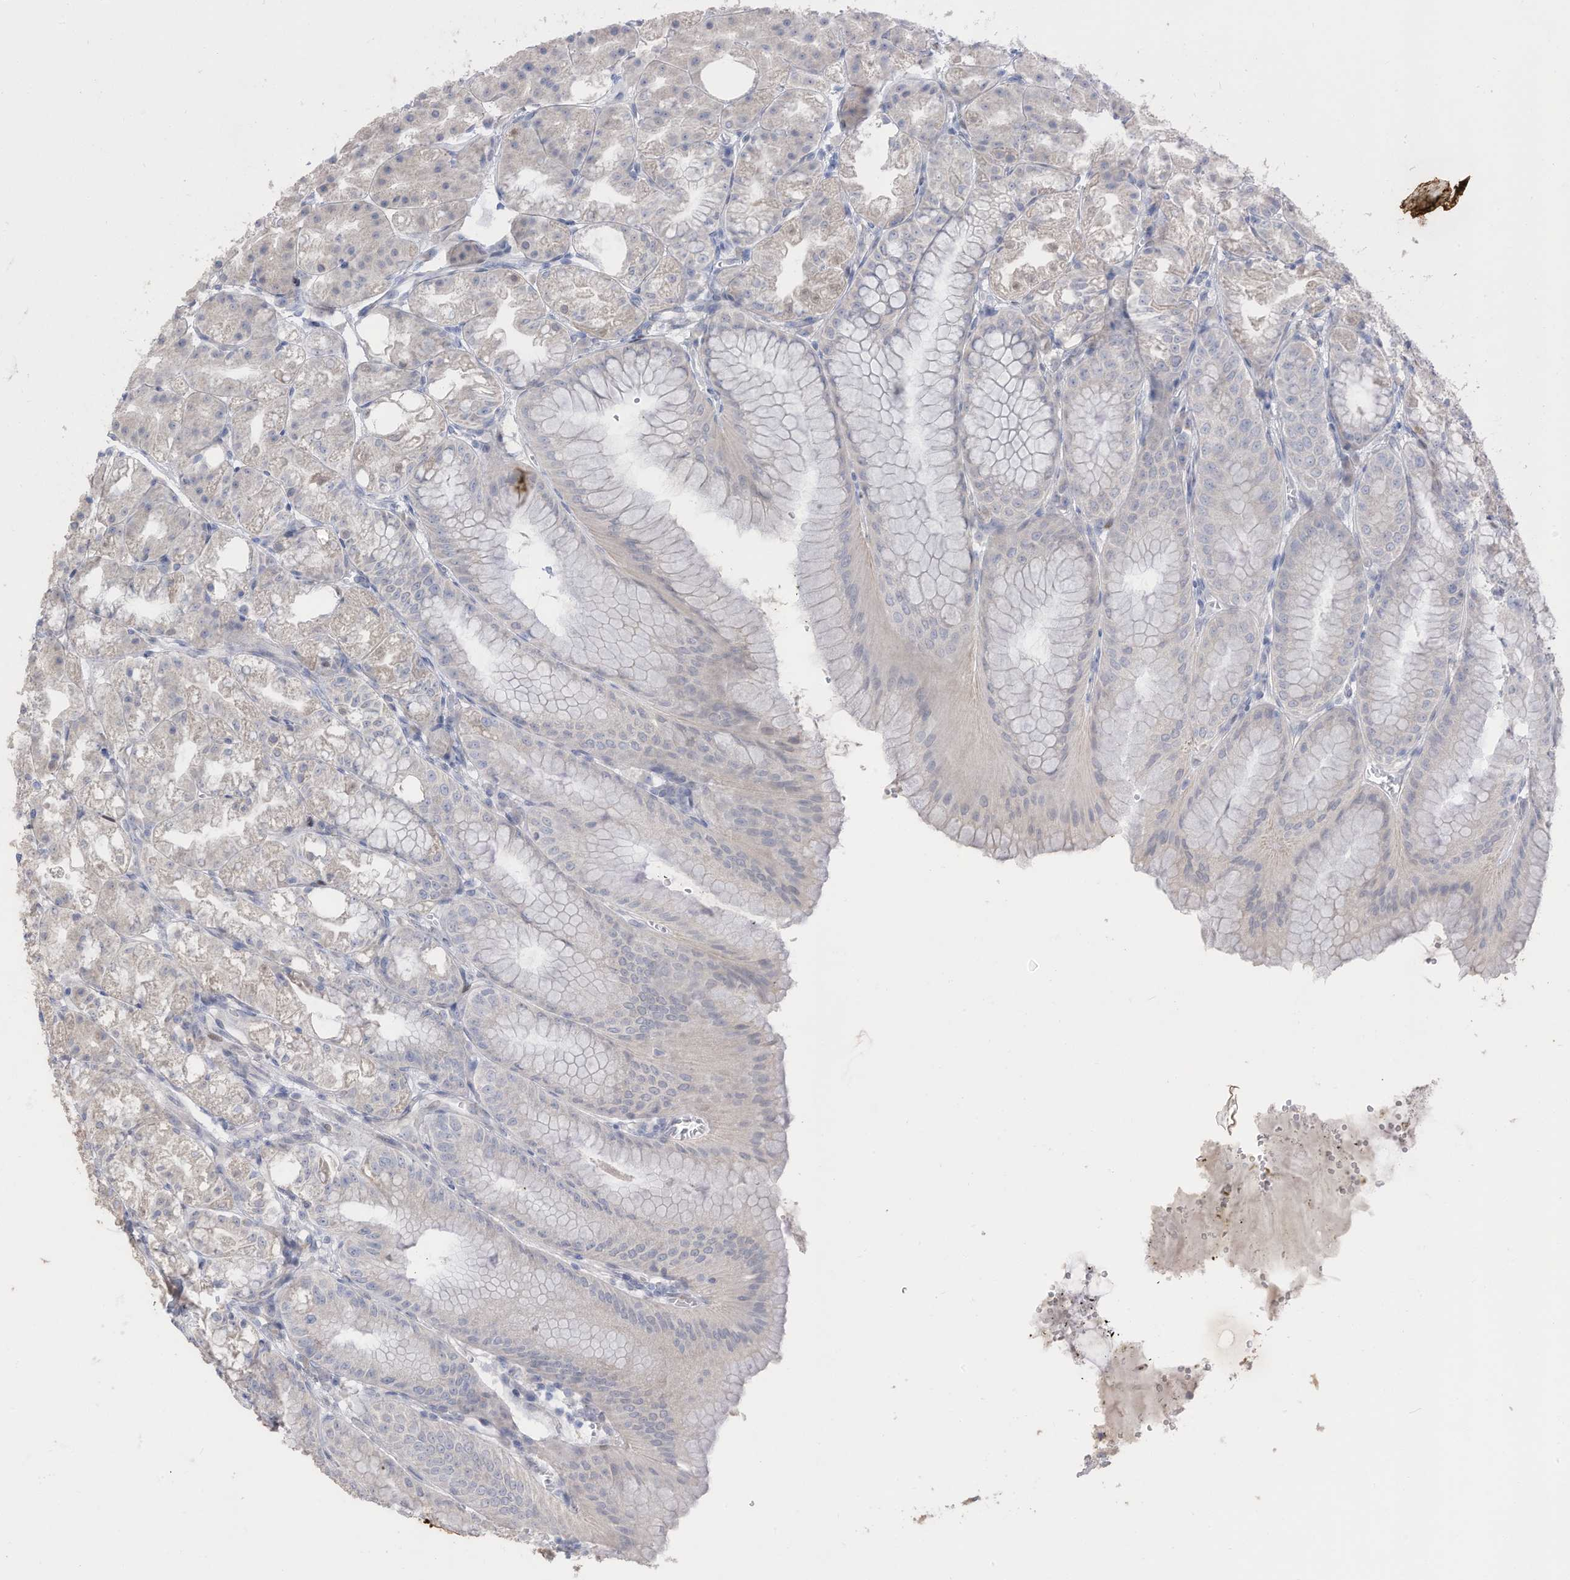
{"staining": {"intensity": "weak", "quantity": "<25%", "location": "cytoplasmic/membranous,nuclear"}, "tissue": "stomach", "cell_type": "Glandular cells", "image_type": "normal", "snomed": [{"axis": "morphology", "description": "Normal tissue, NOS"}, {"axis": "topography", "description": "Stomach, lower"}], "caption": "An immunohistochemistry micrograph of normal stomach is shown. There is no staining in glandular cells of stomach. The staining was performed using DAB to visualize the protein expression in brown, while the nuclei were stained in blue with hematoxylin (Magnification: 20x).", "gene": "RABL3", "patient": {"sex": "male", "age": 71}}